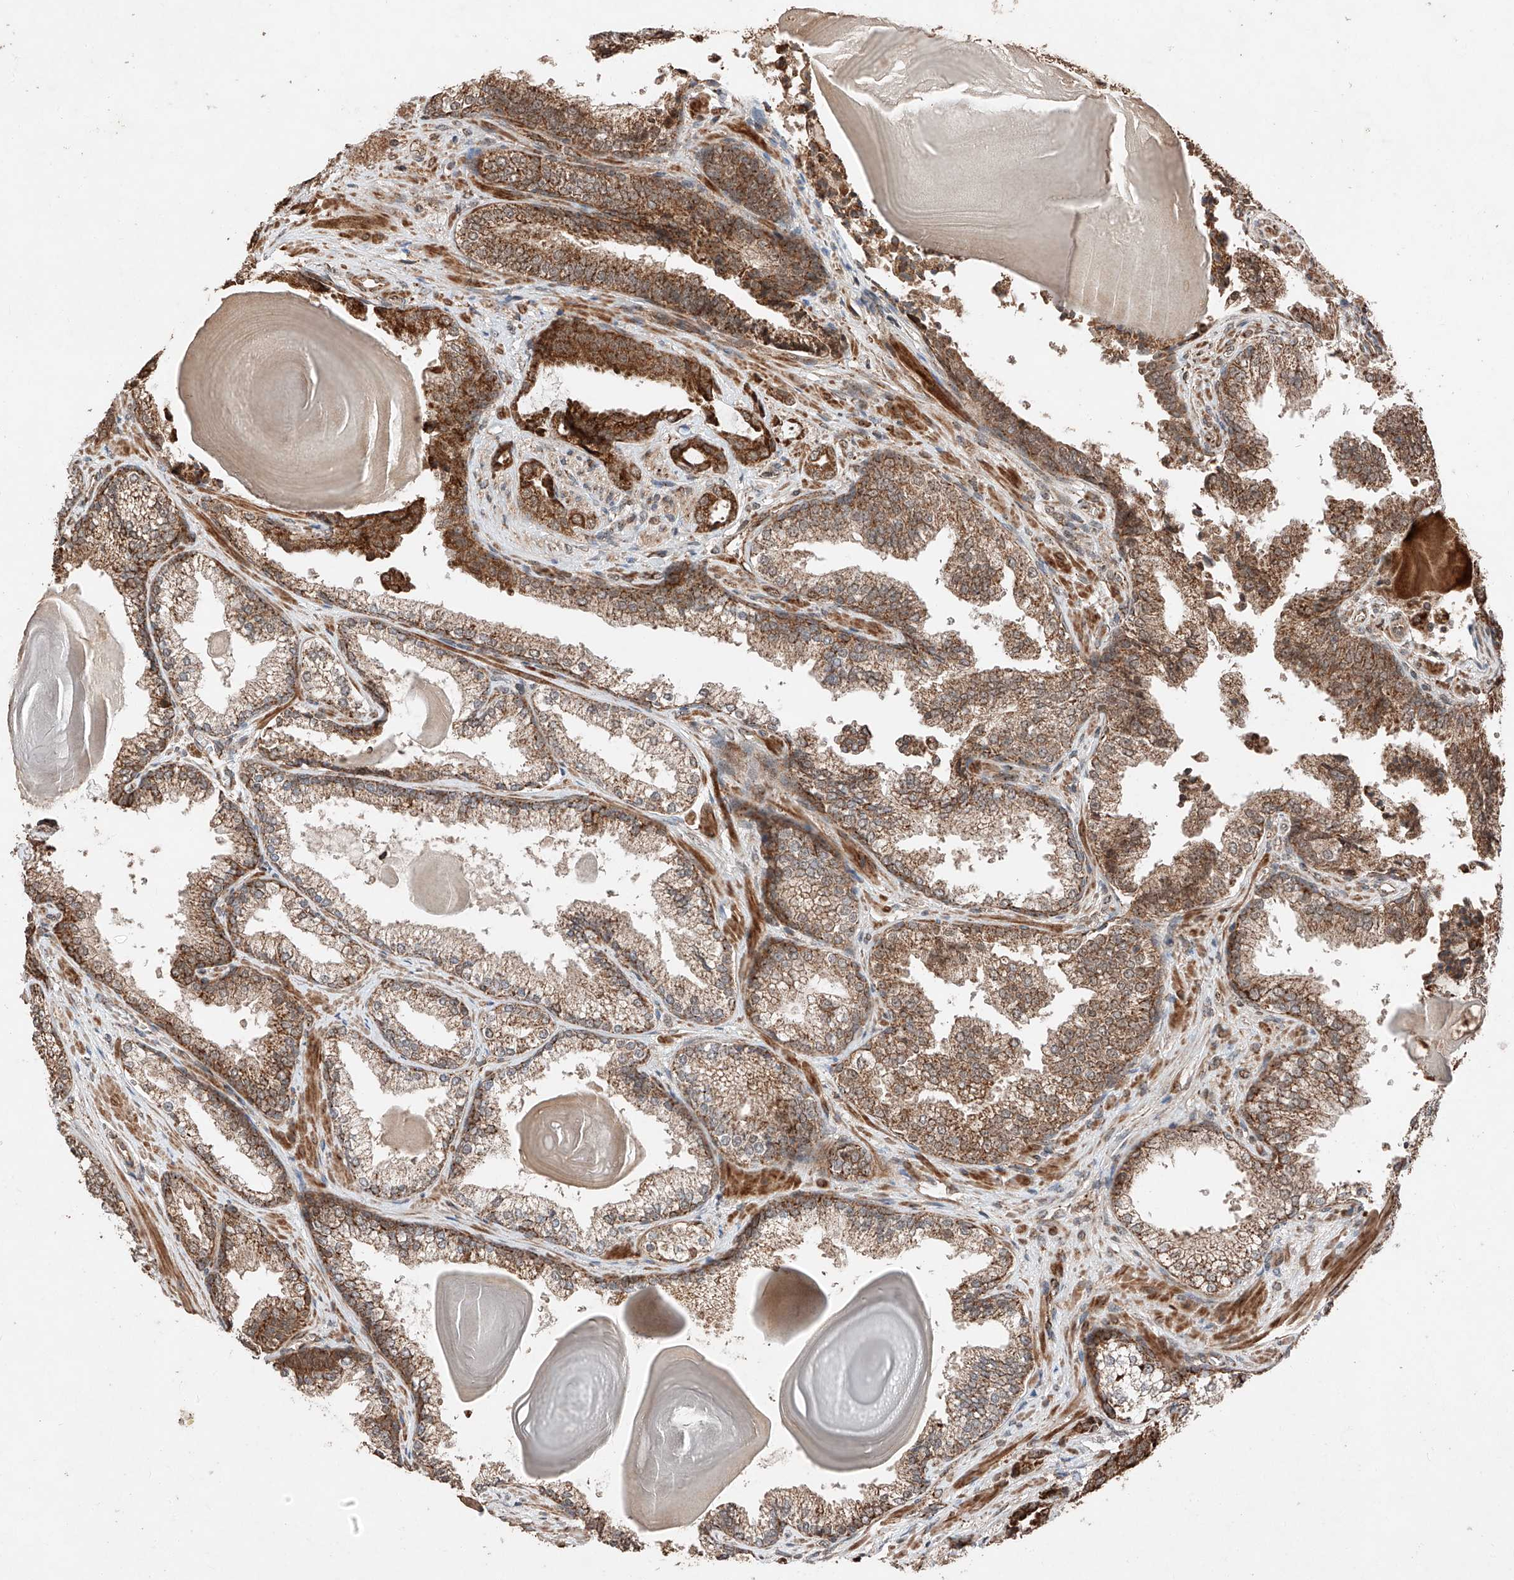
{"staining": {"intensity": "moderate", "quantity": ">75%", "location": "cytoplasmic/membranous"}, "tissue": "prostate cancer", "cell_type": "Tumor cells", "image_type": "cancer", "snomed": [{"axis": "morphology", "description": "Adenocarcinoma, High grade"}, {"axis": "topography", "description": "Prostate"}], "caption": "Prostate cancer stained with immunohistochemistry demonstrates moderate cytoplasmic/membranous positivity in approximately >75% of tumor cells.", "gene": "ZSCAN29", "patient": {"sex": "male", "age": 73}}